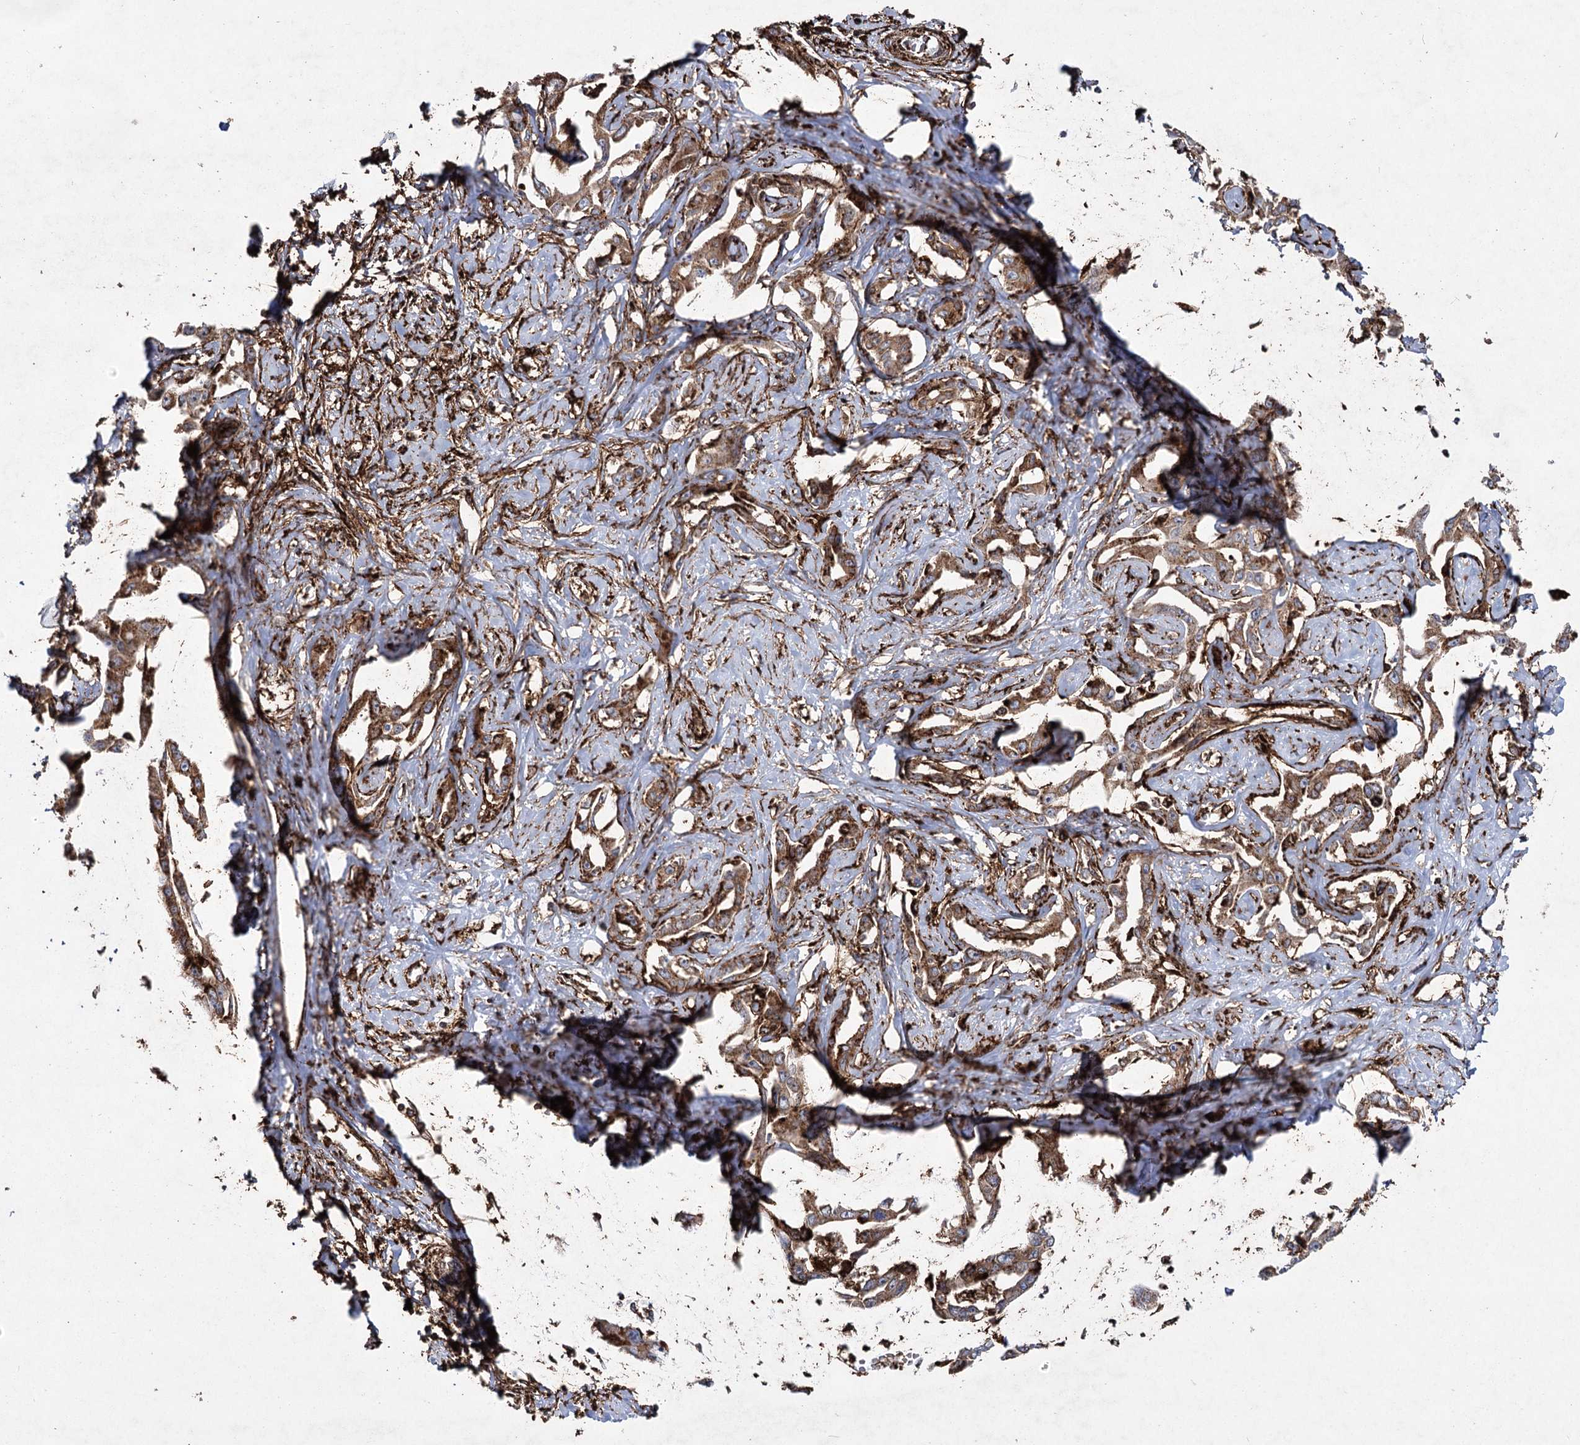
{"staining": {"intensity": "moderate", "quantity": ">75%", "location": "cytoplasmic/membranous"}, "tissue": "liver cancer", "cell_type": "Tumor cells", "image_type": "cancer", "snomed": [{"axis": "morphology", "description": "Cholangiocarcinoma"}, {"axis": "topography", "description": "Liver"}], "caption": "An image of liver cholangiocarcinoma stained for a protein demonstrates moderate cytoplasmic/membranous brown staining in tumor cells.", "gene": "DCUN1D4", "patient": {"sex": "male", "age": 59}}